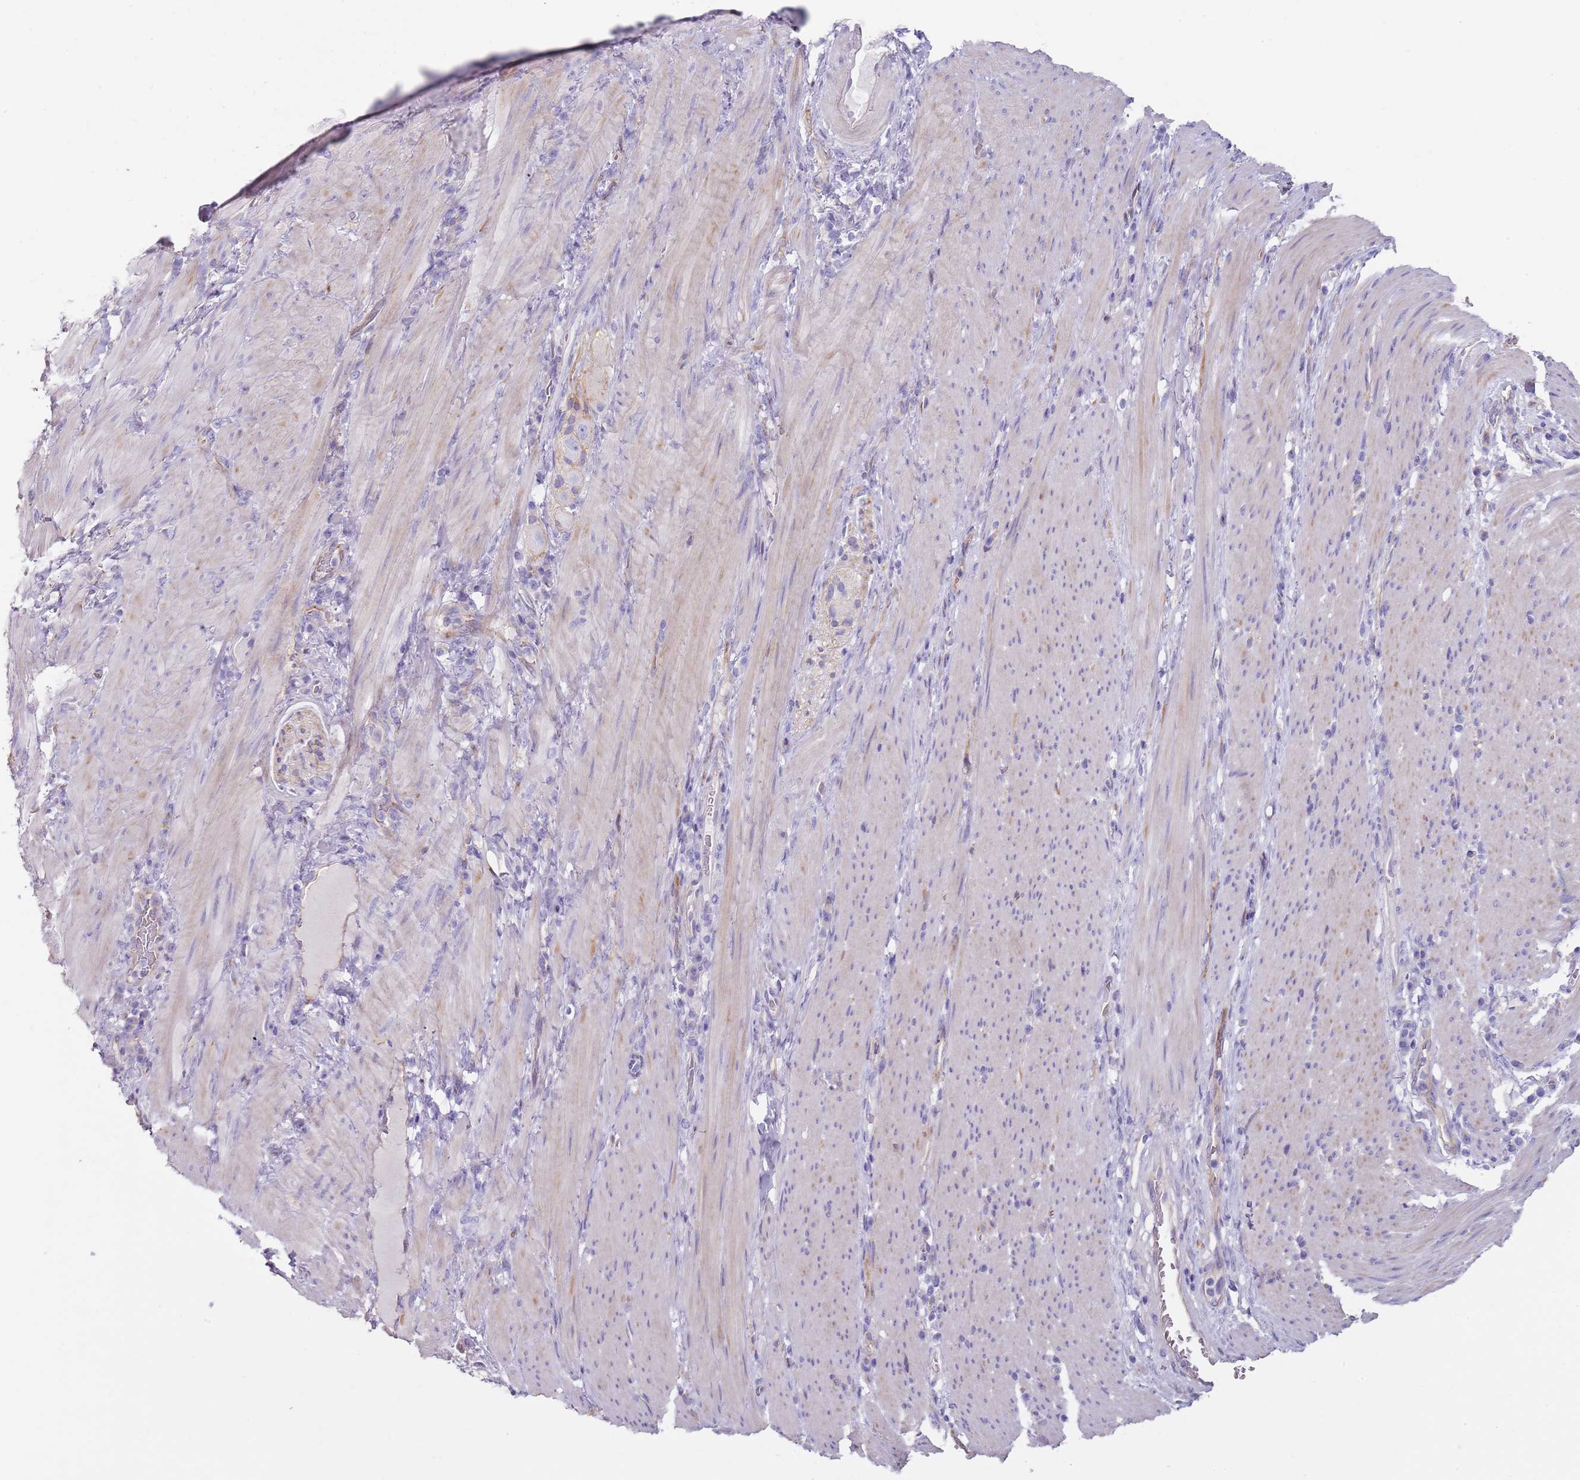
{"staining": {"intensity": "negative", "quantity": "none", "location": "none"}, "tissue": "stomach cancer", "cell_type": "Tumor cells", "image_type": "cancer", "snomed": [{"axis": "morphology", "description": "Normal tissue, NOS"}, {"axis": "morphology", "description": "Adenocarcinoma, NOS"}, {"axis": "topography", "description": "Stomach"}], "caption": "Immunohistochemical staining of human stomach cancer exhibits no significant staining in tumor cells.", "gene": "NBPF3", "patient": {"sex": "female", "age": 64}}